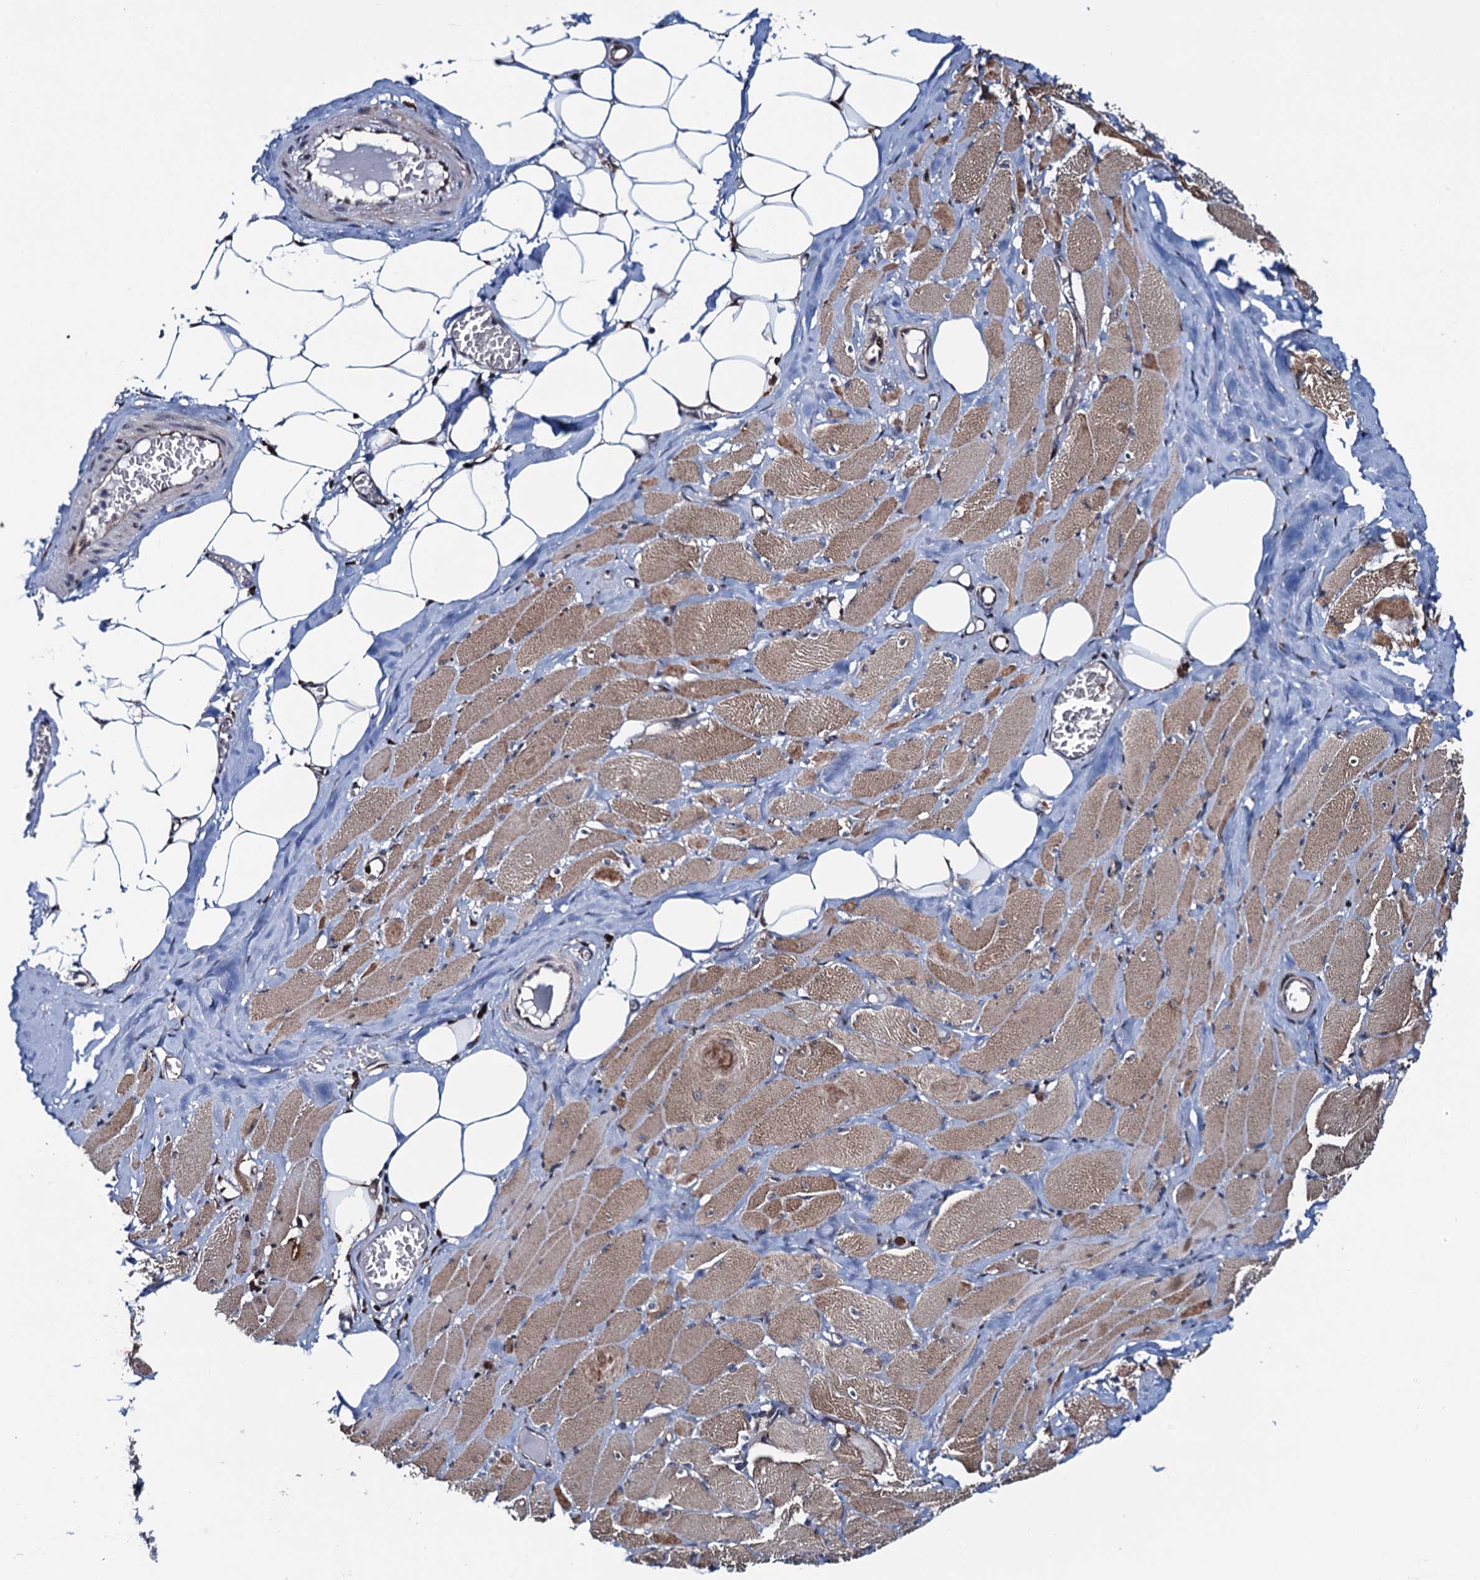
{"staining": {"intensity": "moderate", "quantity": ">75%", "location": "cytoplasmic/membranous"}, "tissue": "skeletal muscle", "cell_type": "Myocytes", "image_type": "normal", "snomed": [{"axis": "morphology", "description": "Normal tissue, NOS"}, {"axis": "morphology", "description": "Basal cell carcinoma"}, {"axis": "topography", "description": "Skeletal muscle"}], "caption": "Human skeletal muscle stained for a protein (brown) demonstrates moderate cytoplasmic/membranous positive expression in about >75% of myocytes.", "gene": "CCDC102A", "patient": {"sex": "female", "age": 64}}